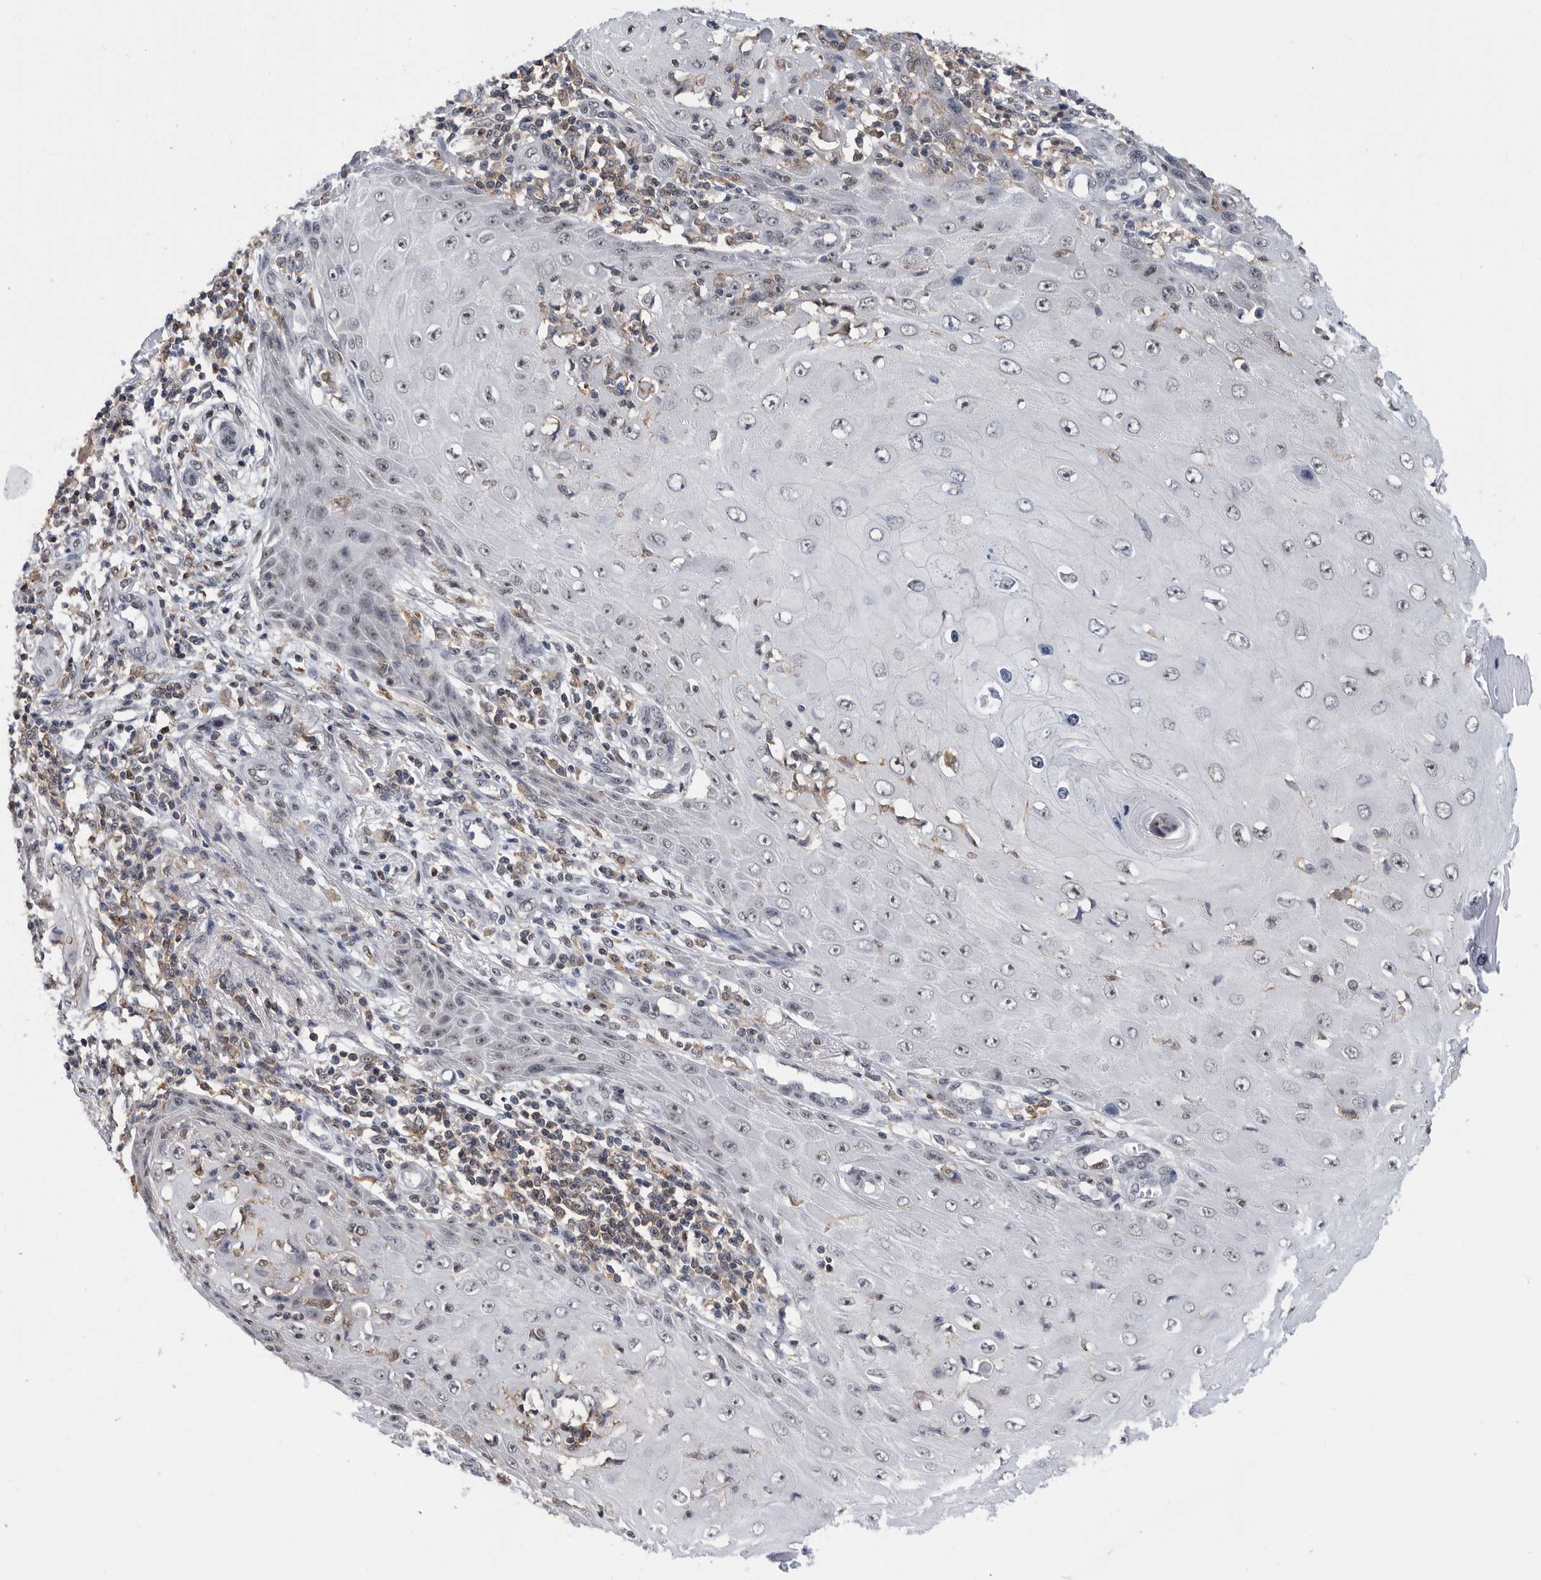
{"staining": {"intensity": "weak", "quantity": "<25%", "location": "nuclear"}, "tissue": "skin cancer", "cell_type": "Tumor cells", "image_type": "cancer", "snomed": [{"axis": "morphology", "description": "Squamous cell carcinoma, NOS"}, {"axis": "topography", "description": "Skin"}], "caption": "IHC micrograph of squamous cell carcinoma (skin) stained for a protein (brown), which exhibits no expression in tumor cells. Nuclei are stained in blue.", "gene": "ZNF260", "patient": {"sex": "female", "age": 73}}